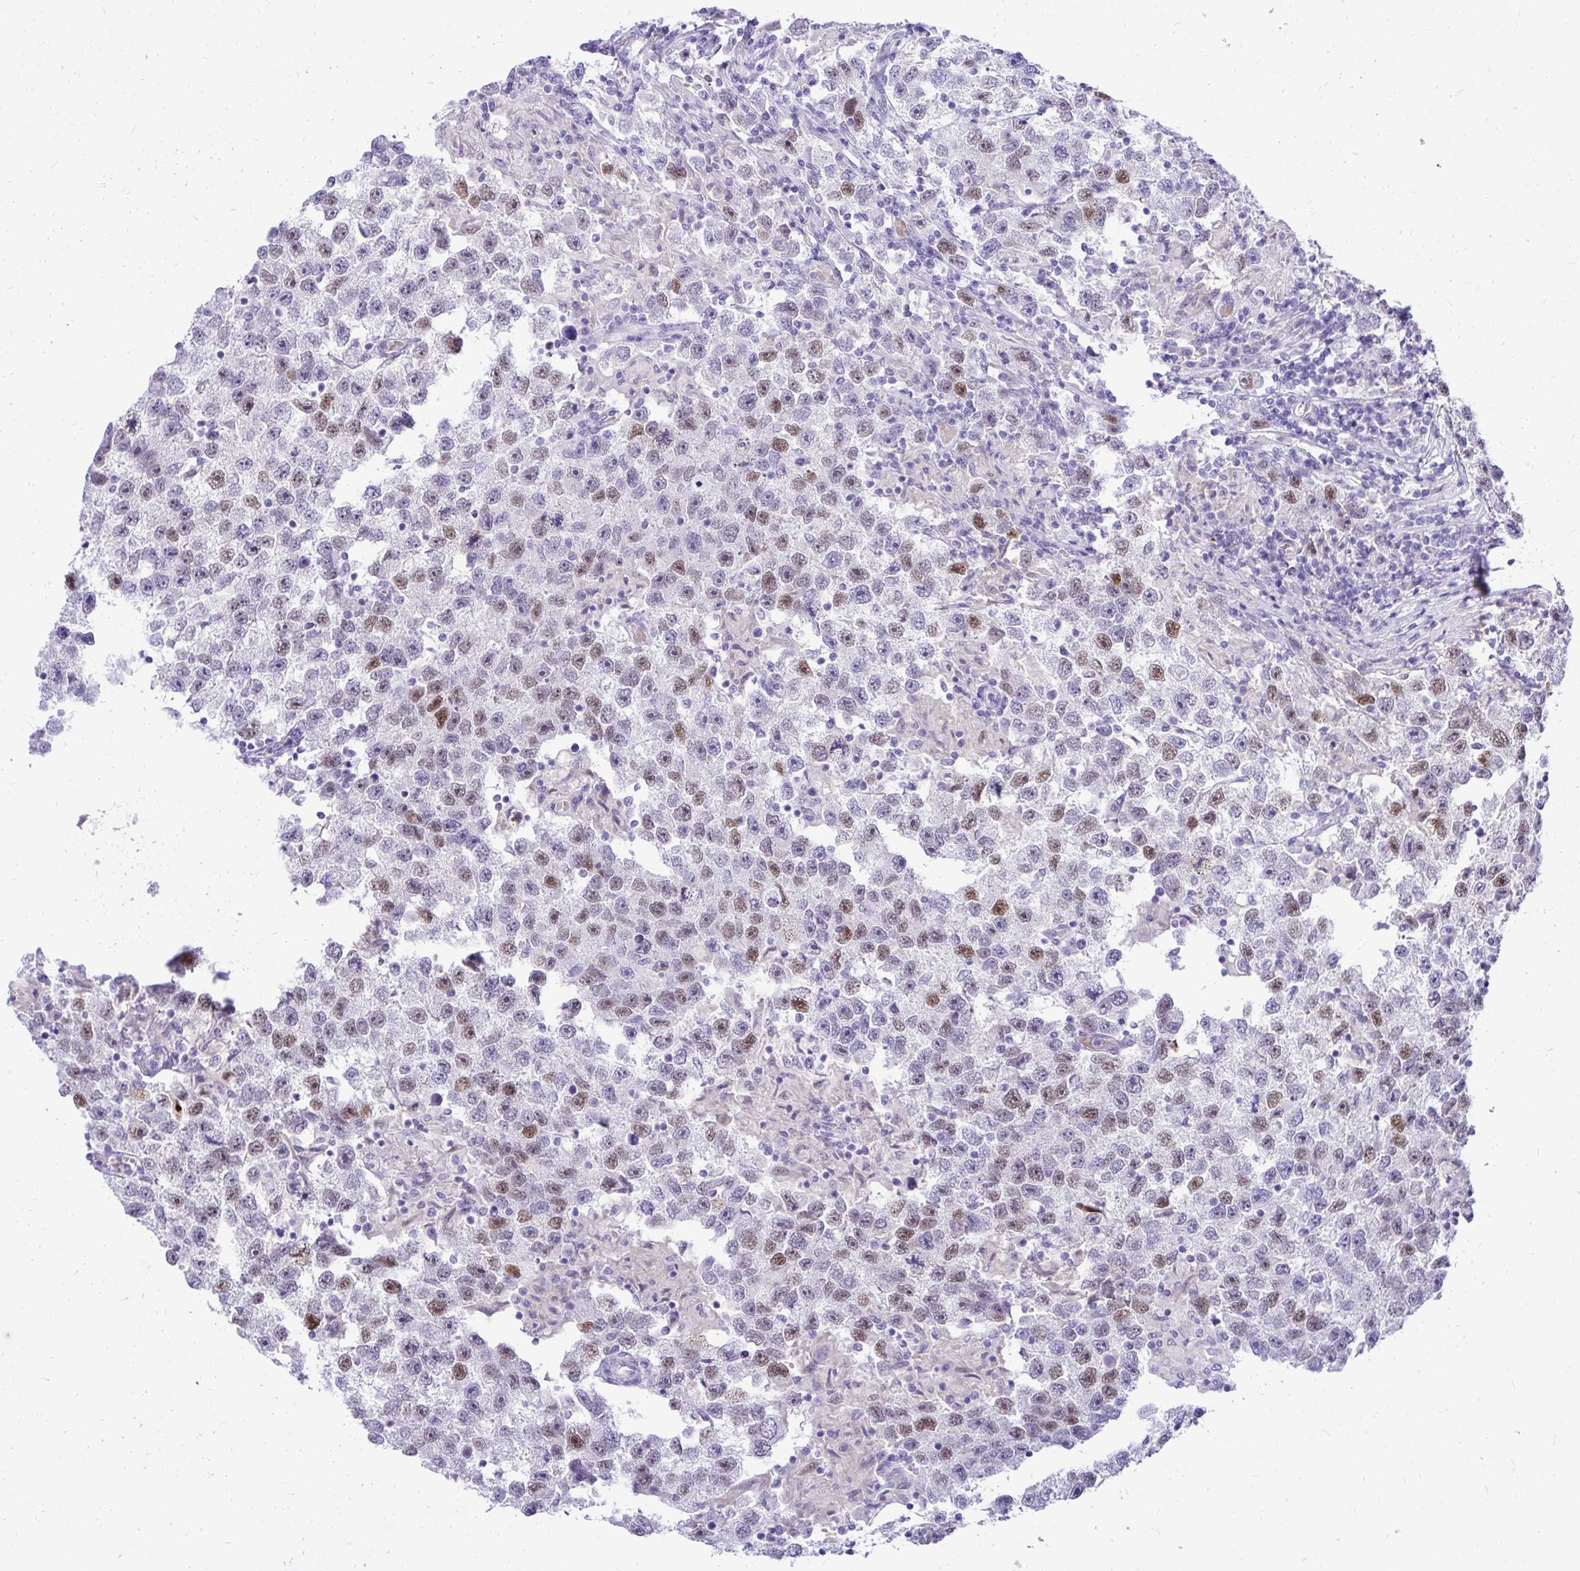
{"staining": {"intensity": "negative", "quantity": "none", "location": "none"}, "tissue": "testis cancer", "cell_type": "Tumor cells", "image_type": "cancer", "snomed": [{"axis": "morphology", "description": "Seminoma, NOS"}, {"axis": "topography", "description": "Testis"}], "caption": "Tumor cells show no significant protein positivity in testis cancer. (DAB (3,3'-diaminobenzidine) IHC visualized using brightfield microscopy, high magnification).", "gene": "ZSWIM9", "patient": {"sex": "male", "age": 26}}